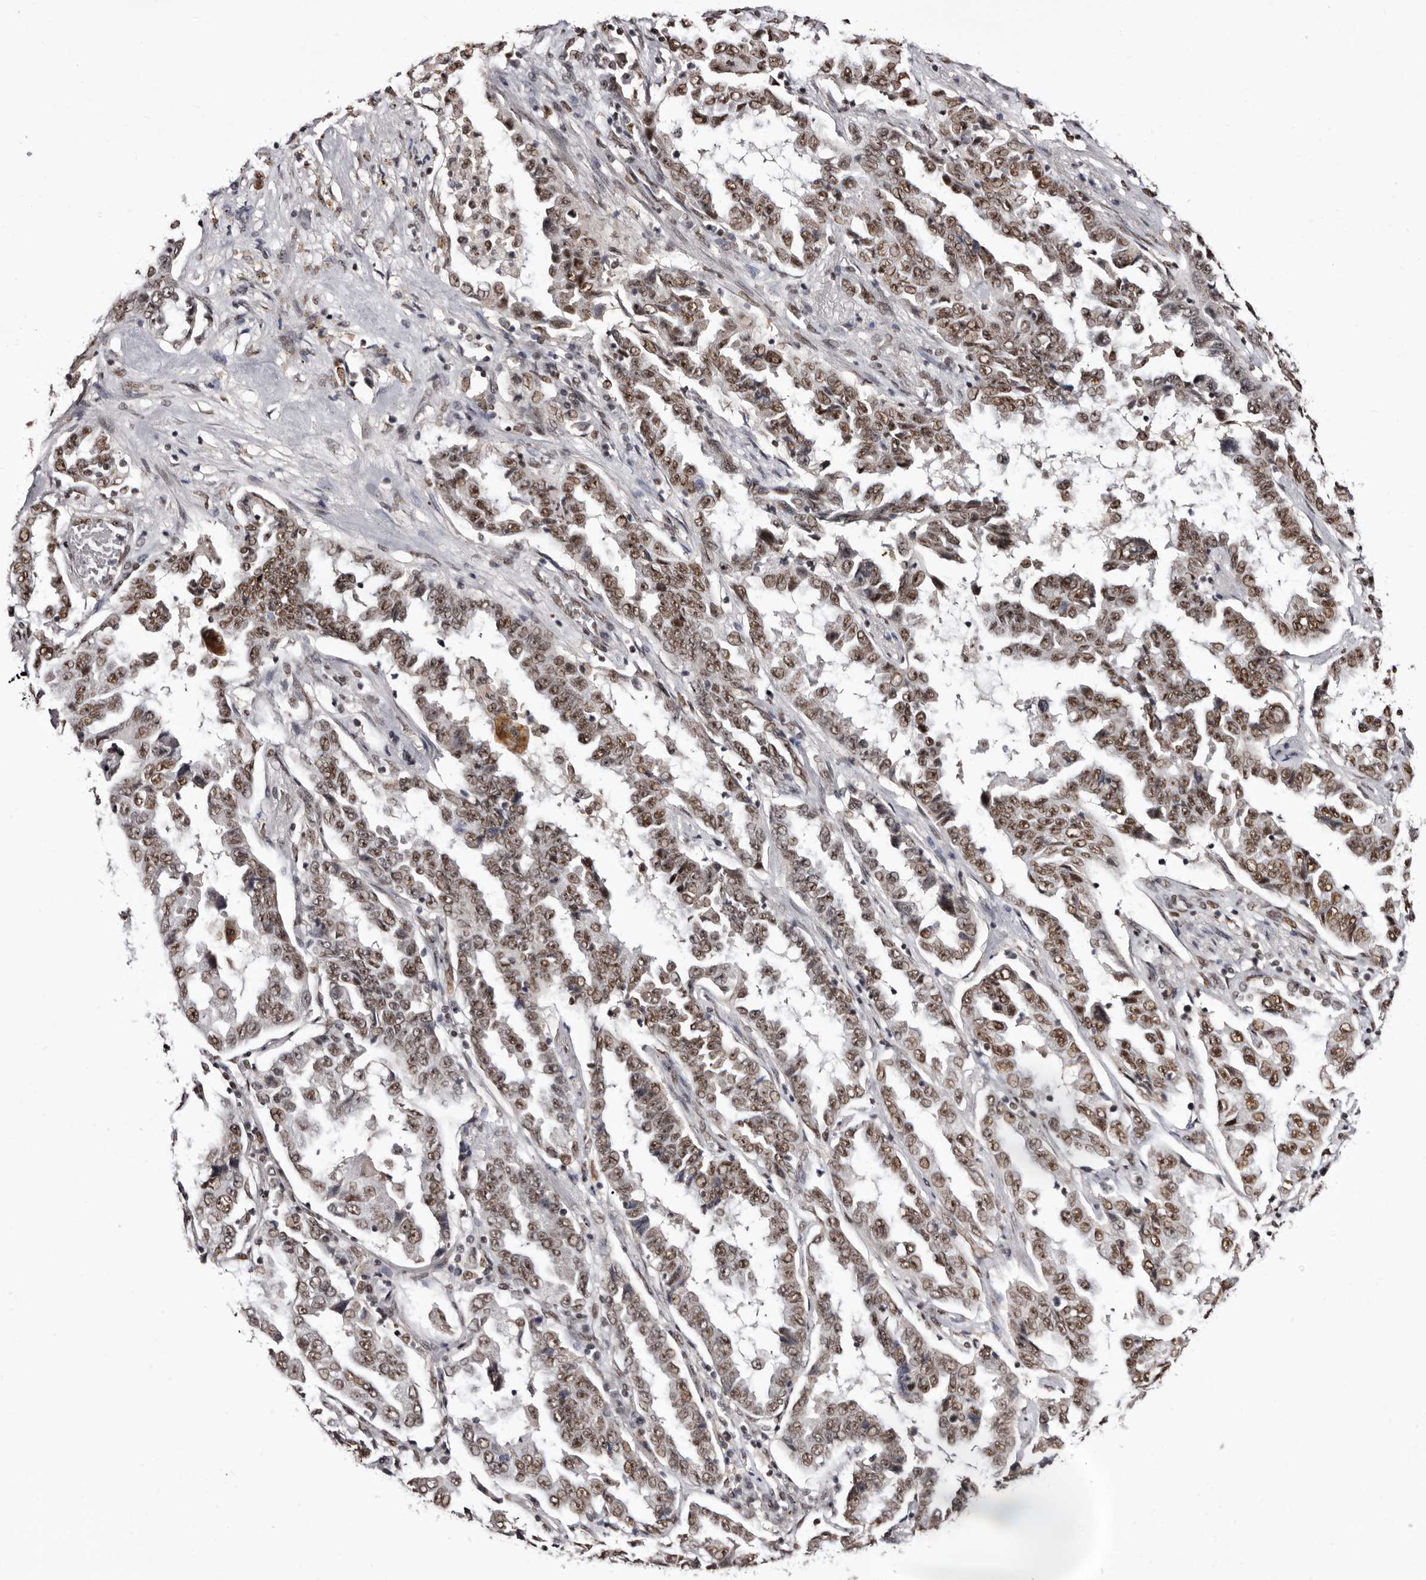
{"staining": {"intensity": "moderate", "quantity": ">75%", "location": "nuclear"}, "tissue": "lung cancer", "cell_type": "Tumor cells", "image_type": "cancer", "snomed": [{"axis": "morphology", "description": "Adenocarcinoma, NOS"}, {"axis": "topography", "description": "Lung"}], "caption": "There is medium levels of moderate nuclear positivity in tumor cells of lung cancer (adenocarcinoma), as demonstrated by immunohistochemical staining (brown color).", "gene": "ANAPC11", "patient": {"sex": "female", "age": 51}}